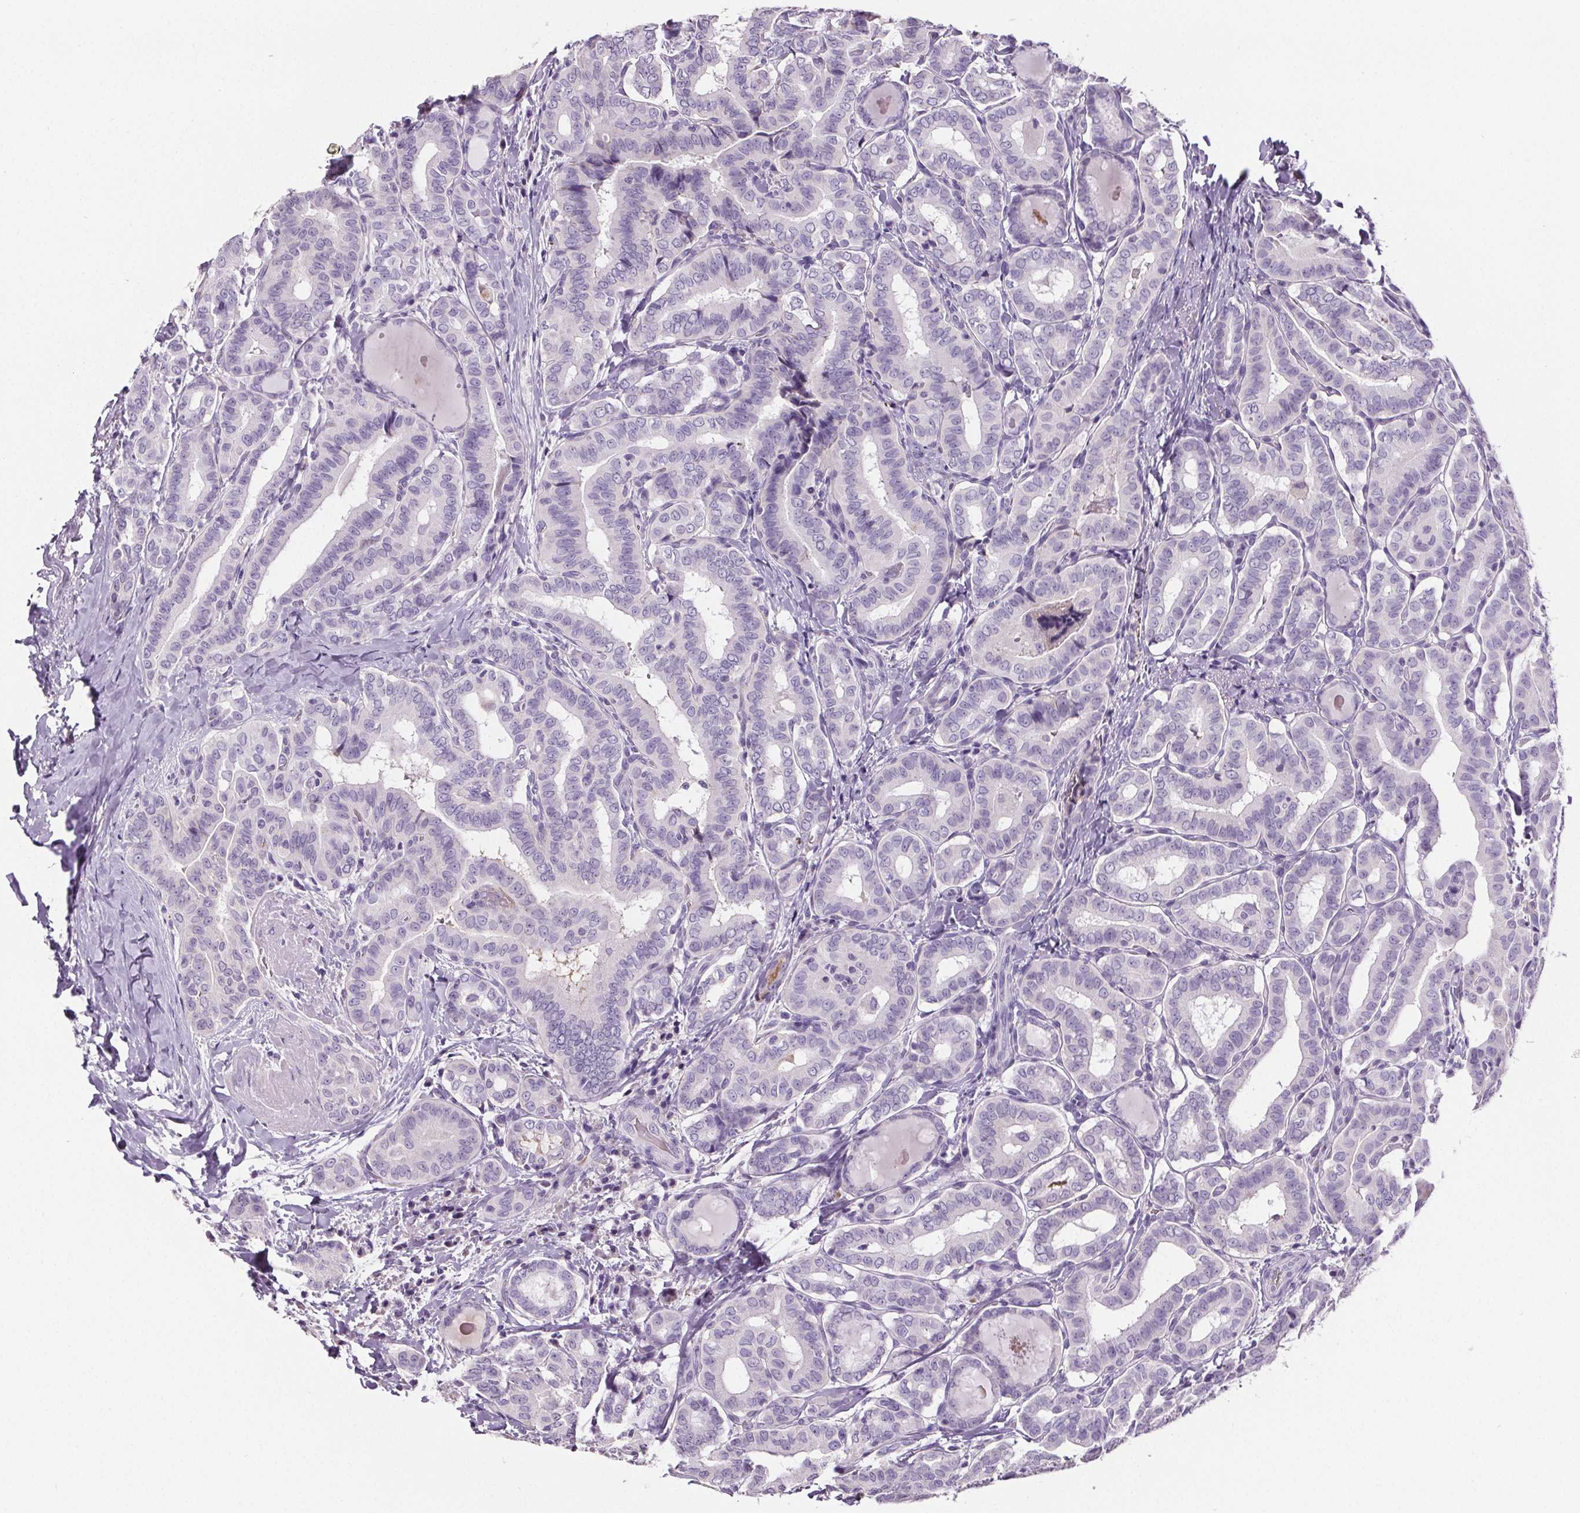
{"staining": {"intensity": "negative", "quantity": "none", "location": "none"}, "tissue": "thyroid cancer", "cell_type": "Tumor cells", "image_type": "cancer", "snomed": [{"axis": "morphology", "description": "Papillary adenocarcinoma, NOS"}, {"axis": "morphology", "description": "Papillary adenoma metastatic"}, {"axis": "topography", "description": "Thyroid gland"}], "caption": "IHC of thyroid papillary adenocarcinoma displays no staining in tumor cells.", "gene": "CD5L", "patient": {"sex": "female", "age": 50}}